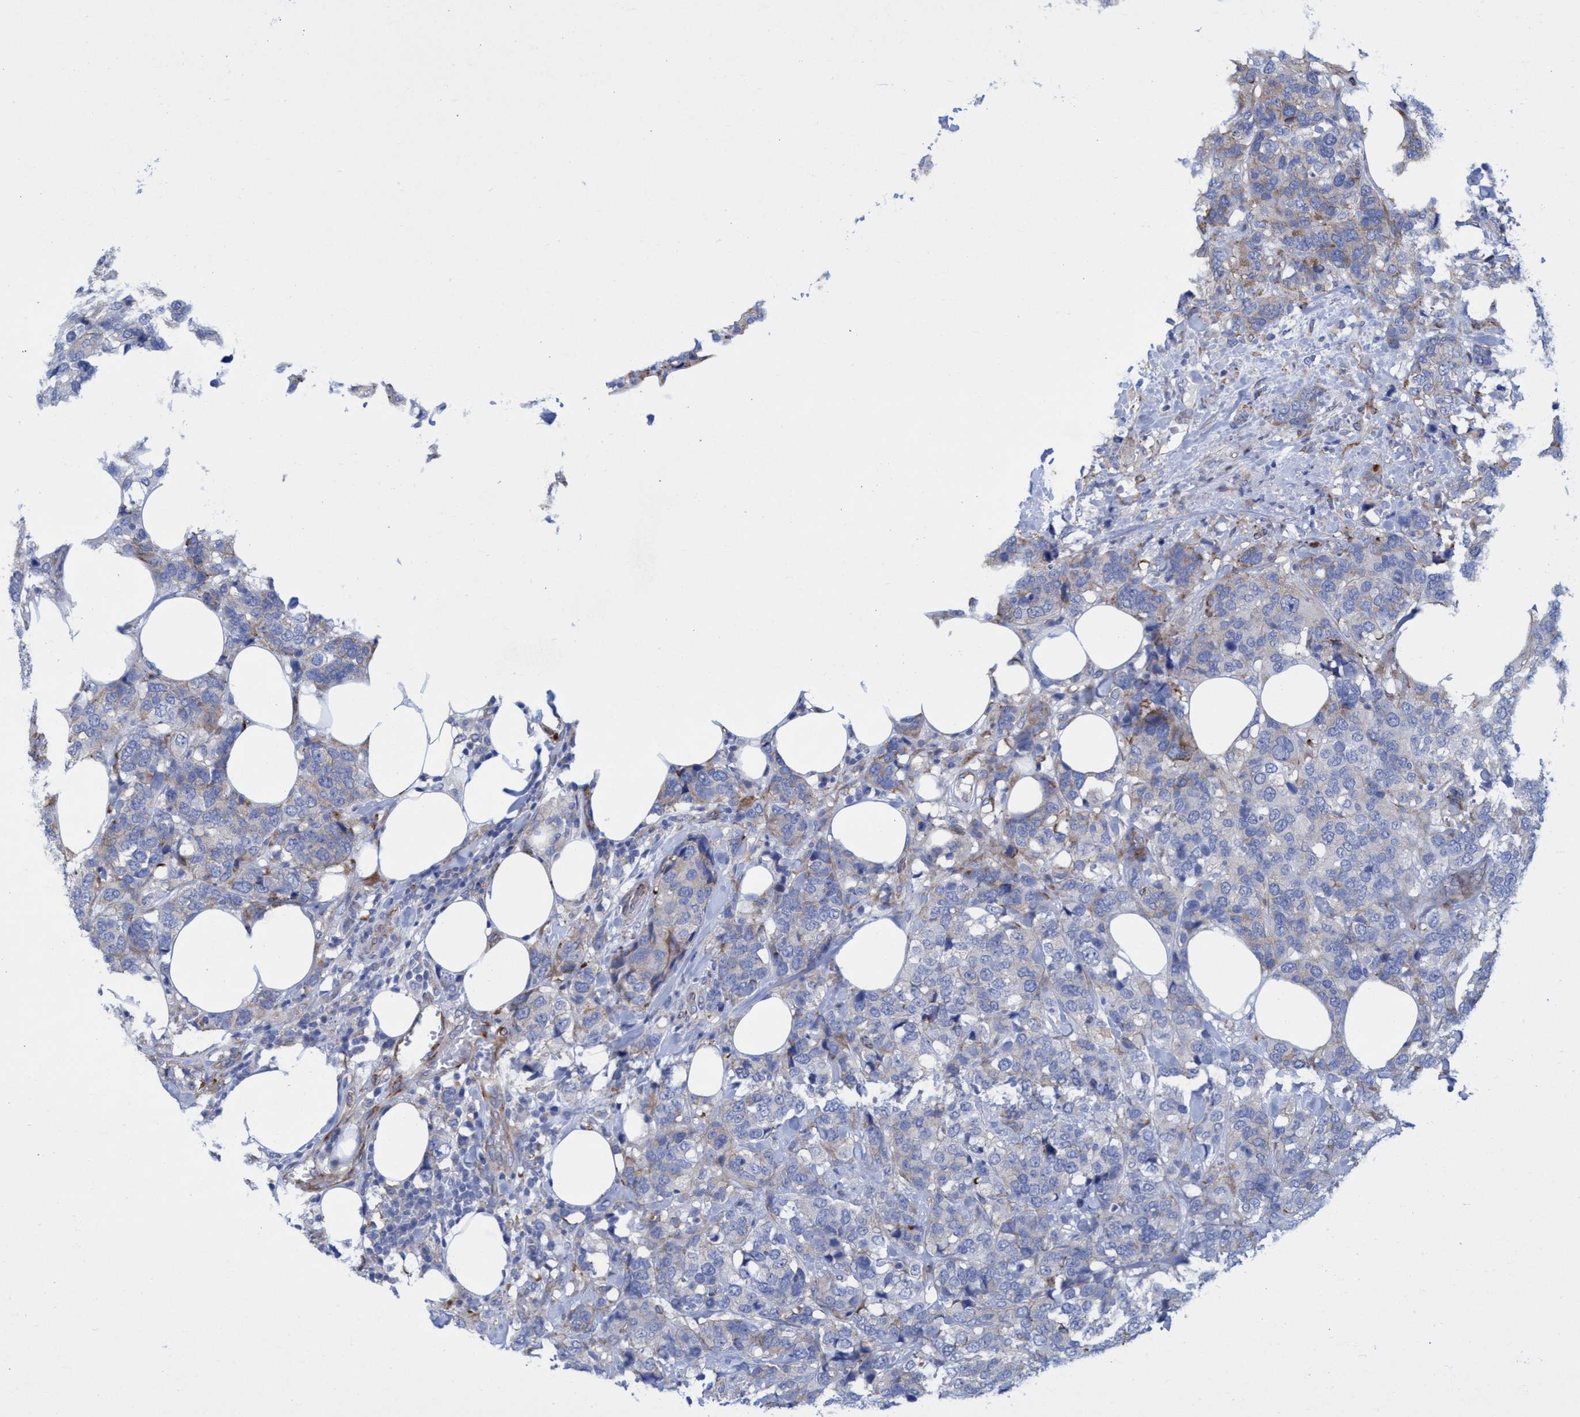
{"staining": {"intensity": "weak", "quantity": "<25%", "location": "cytoplasmic/membranous"}, "tissue": "breast cancer", "cell_type": "Tumor cells", "image_type": "cancer", "snomed": [{"axis": "morphology", "description": "Lobular carcinoma"}, {"axis": "topography", "description": "Breast"}], "caption": "Tumor cells are negative for brown protein staining in breast cancer (lobular carcinoma).", "gene": "R3HCC1", "patient": {"sex": "female", "age": 59}}